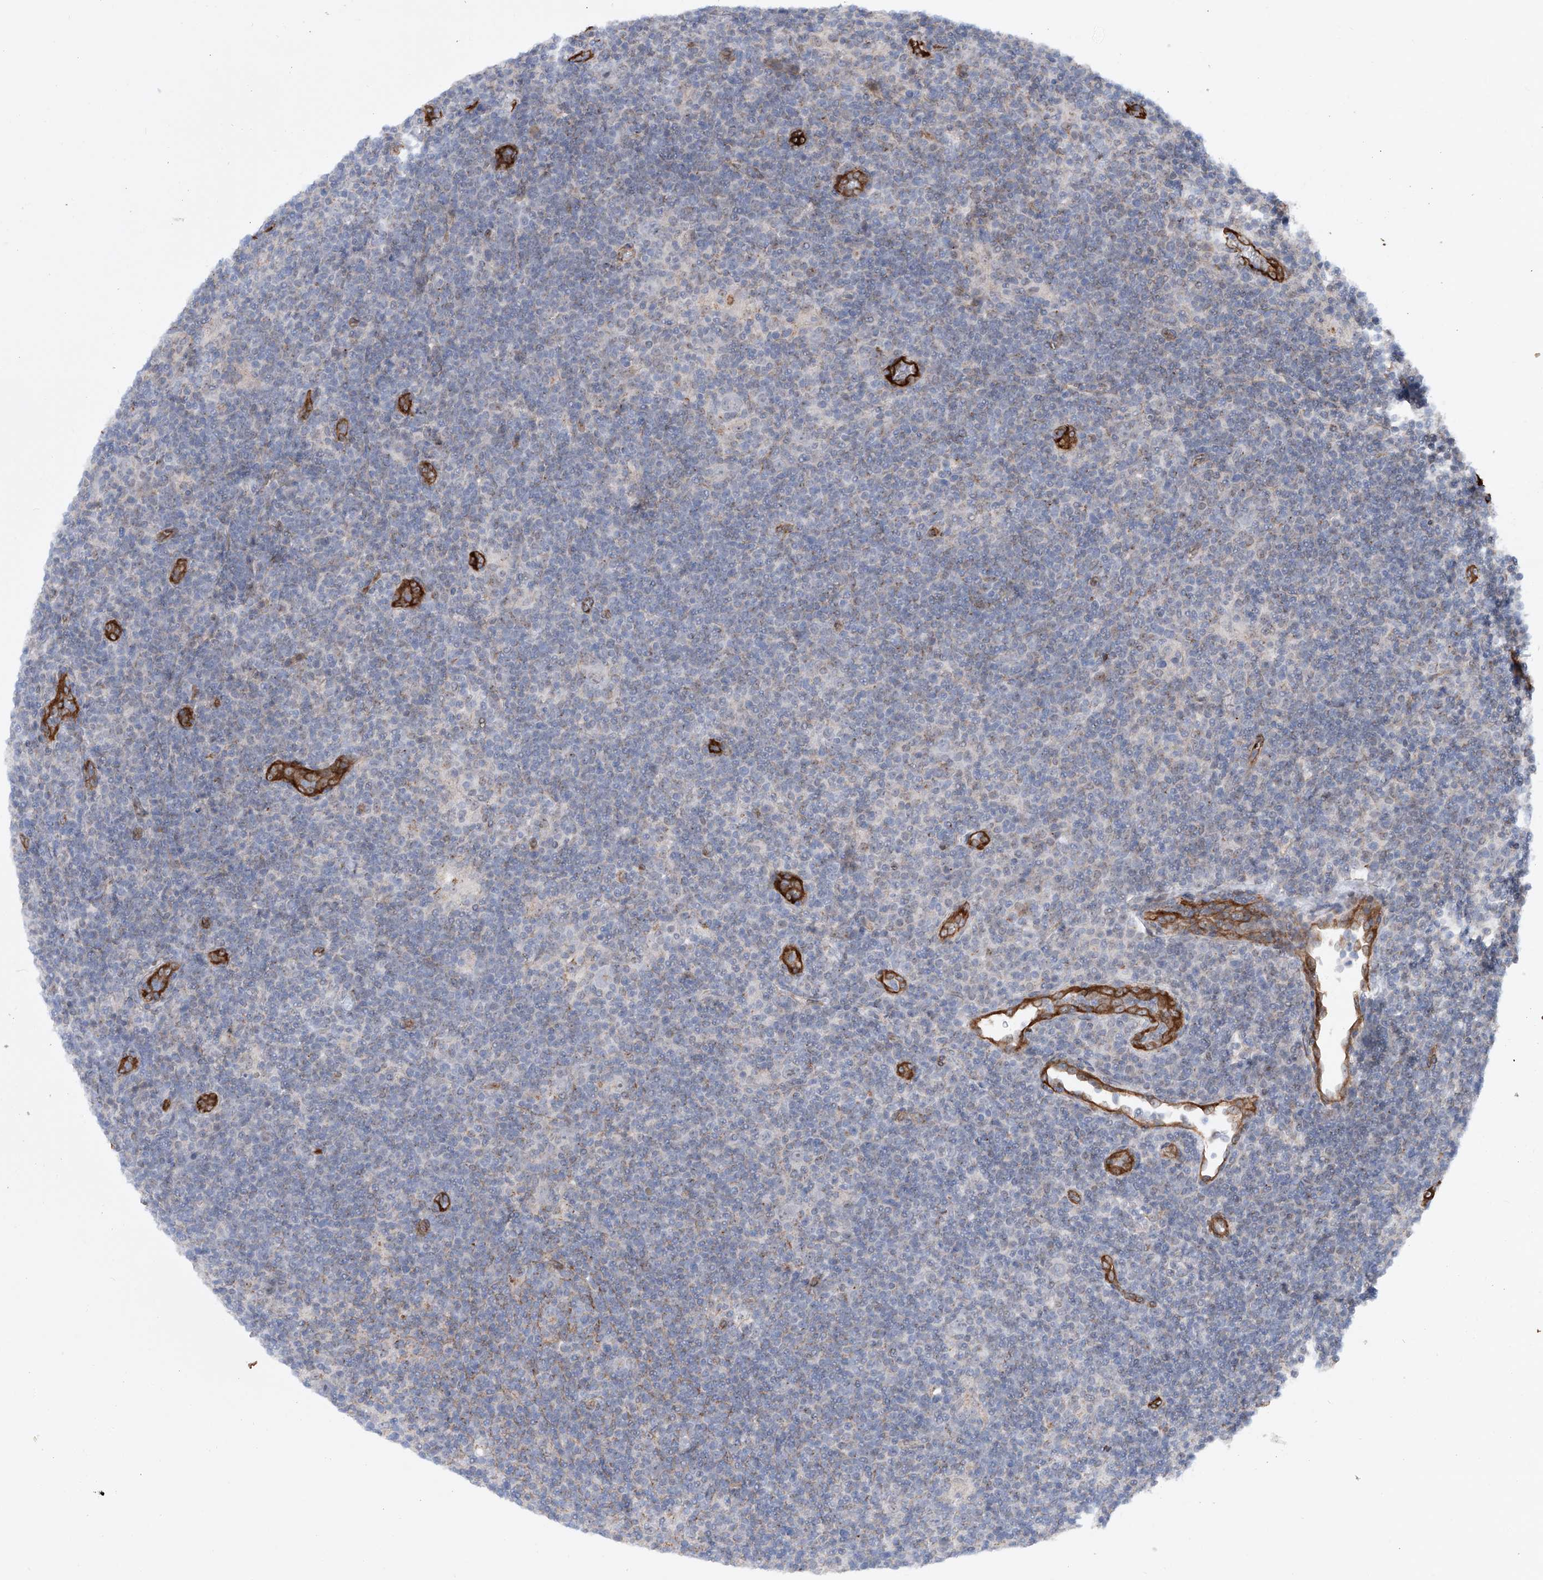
{"staining": {"intensity": "negative", "quantity": "none", "location": "none"}, "tissue": "lymphoma", "cell_type": "Tumor cells", "image_type": "cancer", "snomed": [{"axis": "morphology", "description": "Hodgkin's disease, NOS"}, {"axis": "topography", "description": "Lymph node"}], "caption": "A high-resolution image shows immunohistochemistry (IHC) staining of Hodgkin's disease, which reveals no significant staining in tumor cells.", "gene": "ZNF490", "patient": {"sex": "female", "age": 57}}